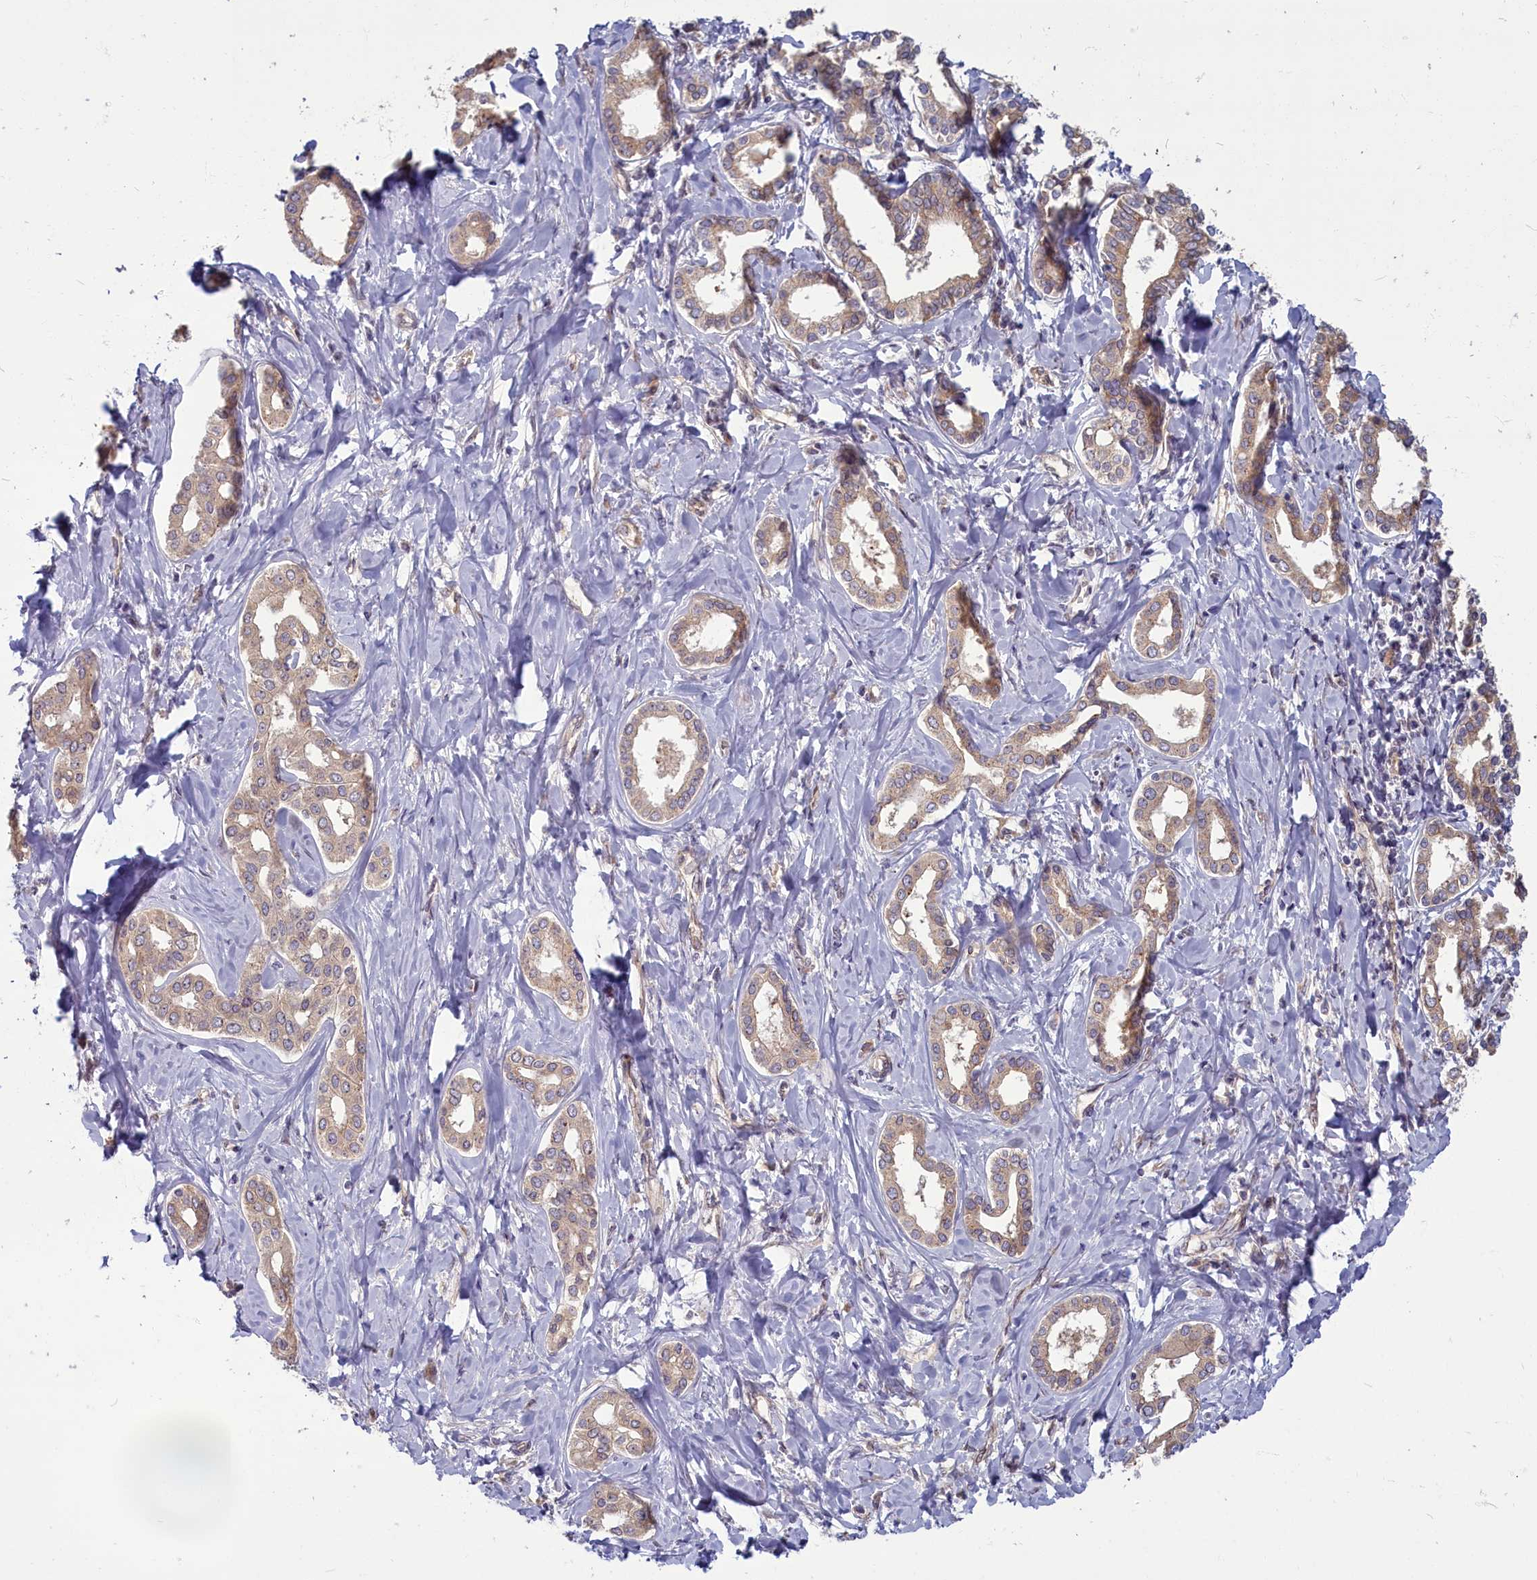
{"staining": {"intensity": "weak", "quantity": ">75%", "location": "cytoplasmic/membranous"}, "tissue": "liver cancer", "cell_type": "Tumor cells", "image_type": "cancer", "snomed": [{"axis": "morphology", "description": "Cholangiocarcinoma"}, {"axis": "topography", "description": "Liver"}], "caption": "Liver cancer (cholangiocarcinoma) was stained to show a protein in brown. There is low levels of weak cytoplasmic/membranous positivity in about >75% of tumor cells. (Stains: DAB (3,3'-diaminobenzidine) in brown, nuclei in blue, Microscopy: brightfield microscopy at high magnification).", "gene": "MYCBP", "patient": {"sex": "female", "age": 77}}